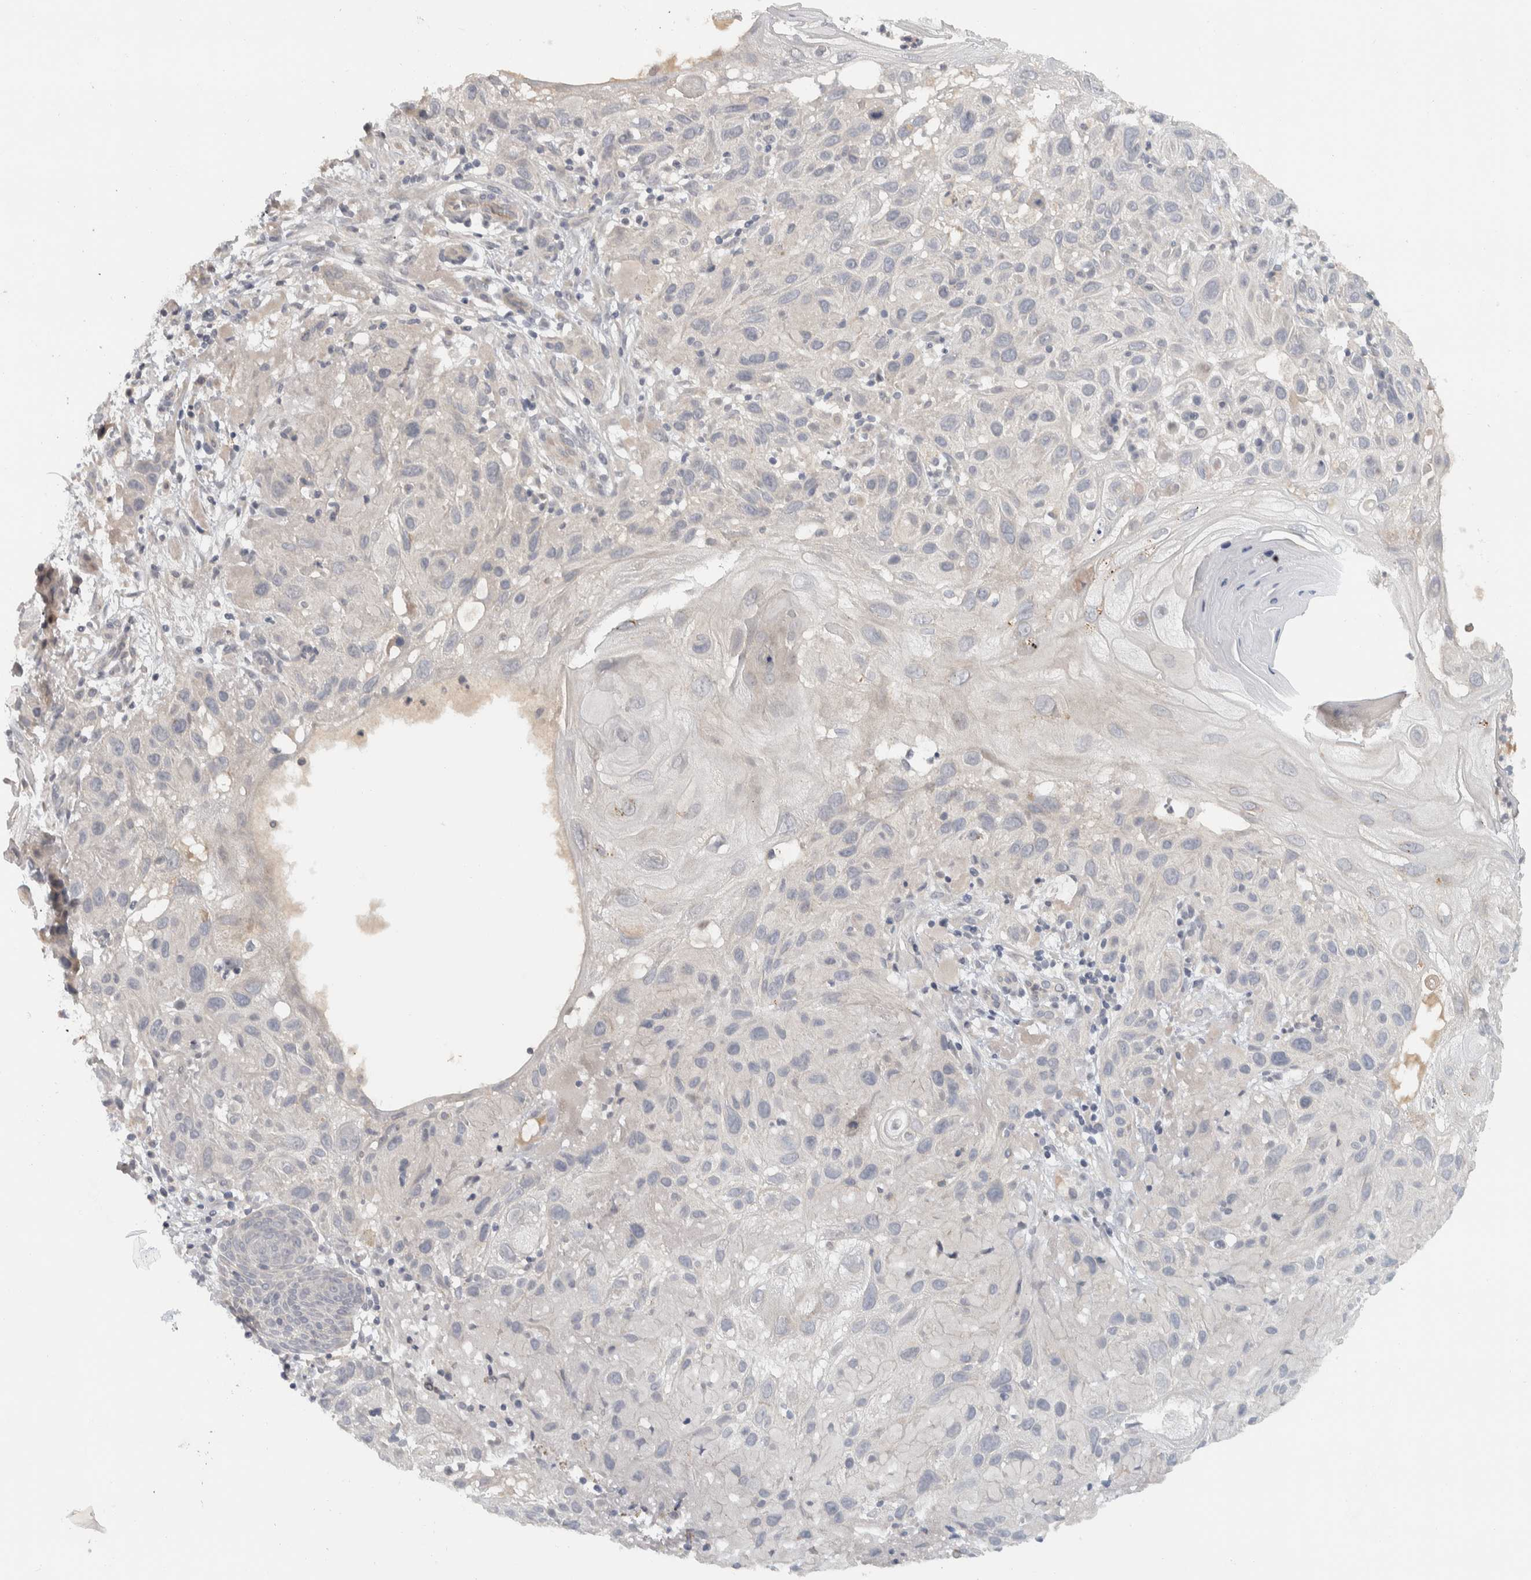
{"staining": {"intensity": "negative", "quantity": "none", "location": "none"}, "tissue": "skin cancer", "cell_type": "Tumor cells", "image_type": "cancer", "snomed": [{"axis": "morphology", "description": "Squamous cell carcinoma, NOS"}, {"axis": "topography", "description": "Skin"}], "caption": "A micrograph of human skin squamous cell carcinoma is negative for staining in tumor cells.", "gene": "AFP", "patient": {"sex": "female", "age": 96}}